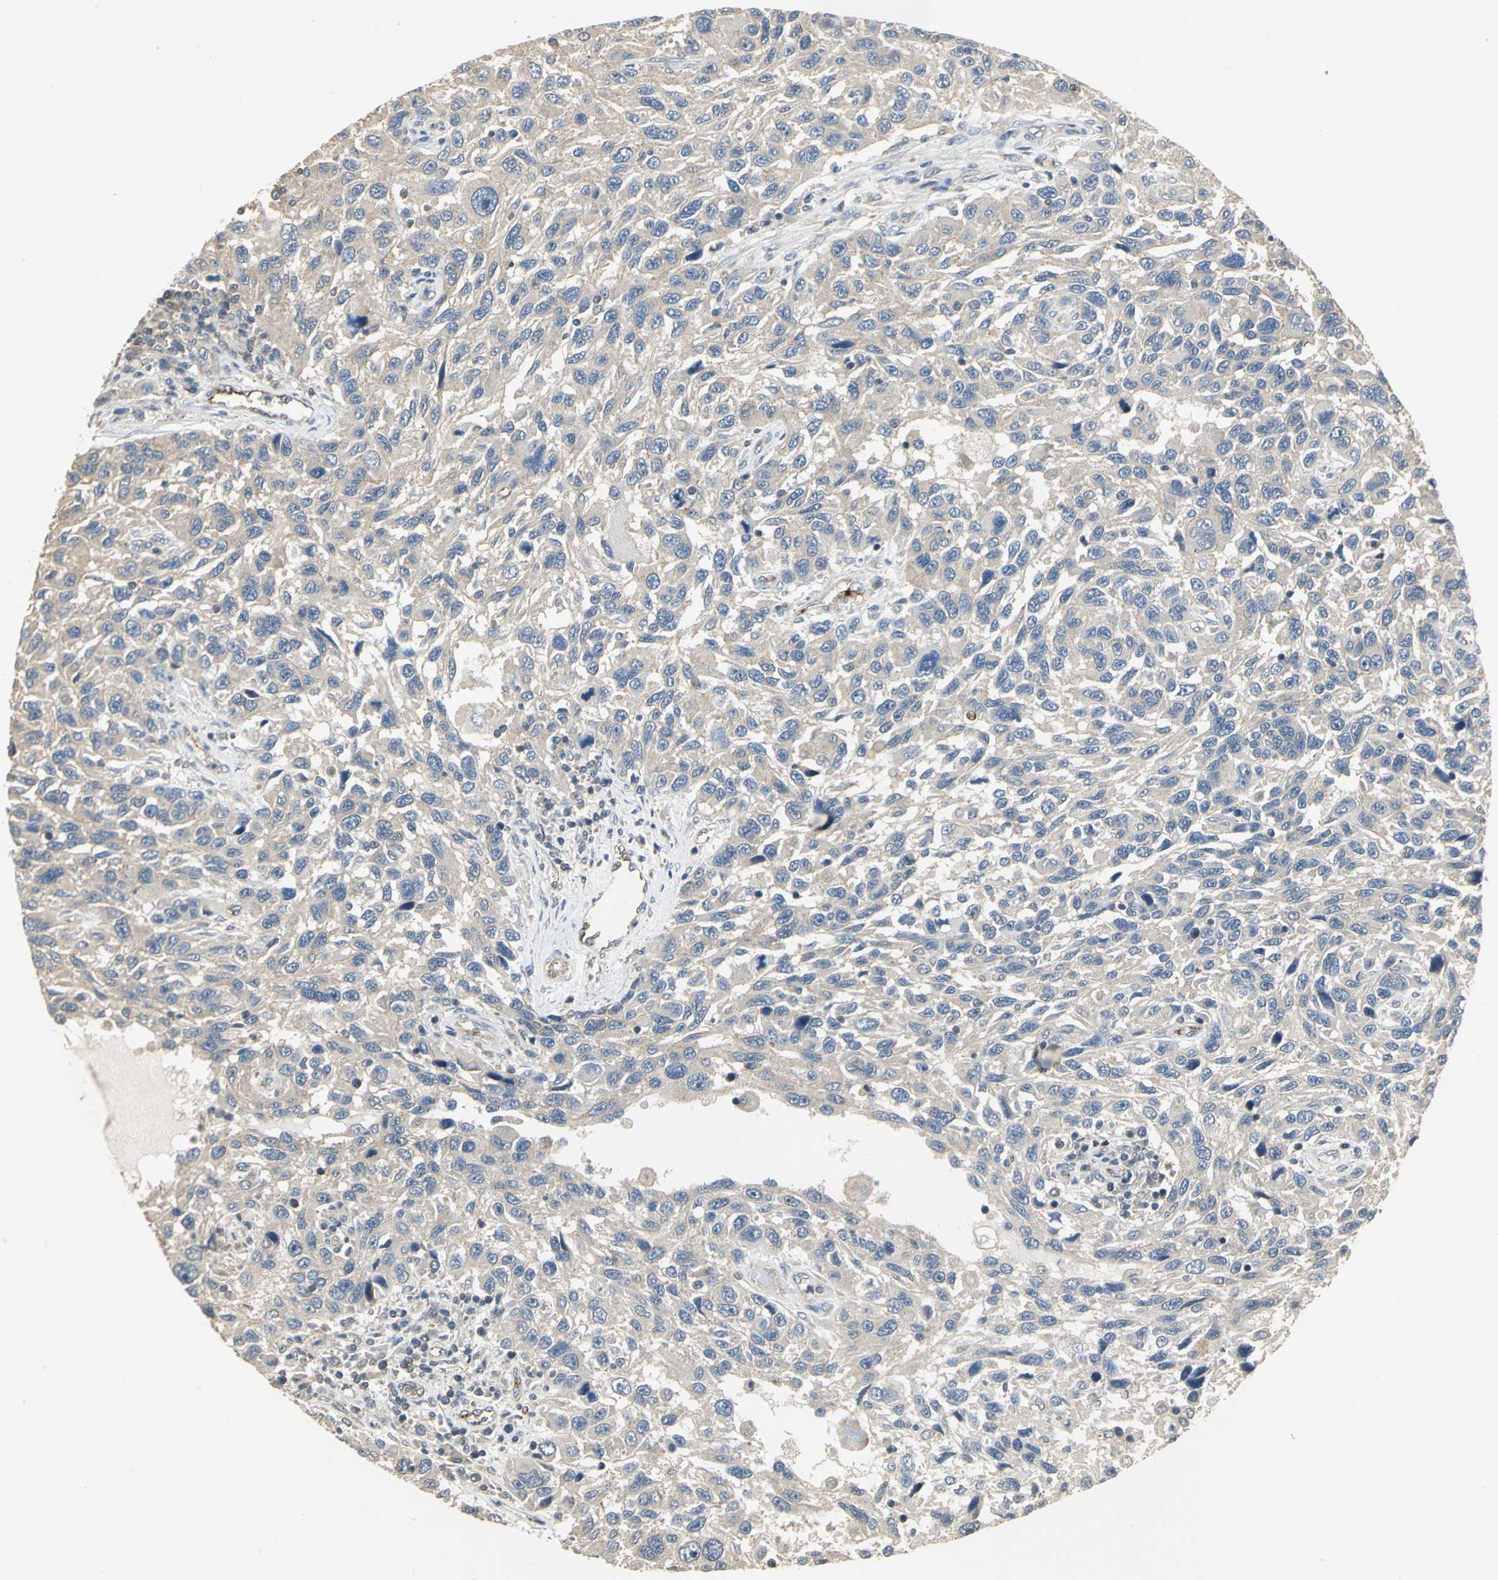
{"staining": {"intensity": "weak", "quantity": "25%-75%", "location": "cytoplasmic/membranous"}, "tissue": "melanoma", "cell_type": "Tumor cells", "image_type": "cancer", "snomed": [{"axis": "morphology", "description": "Malignant melanoma, NOS"}, {"axis": "topography", "description": "Skin"}], "caption": "The immunohistochemical stain shows weak cytoplasmic/membranous positivity in tumor cells of melanoma tissue.", "gene": "RAPGEF1", "patient": {"sex": "male", "age": 53}}